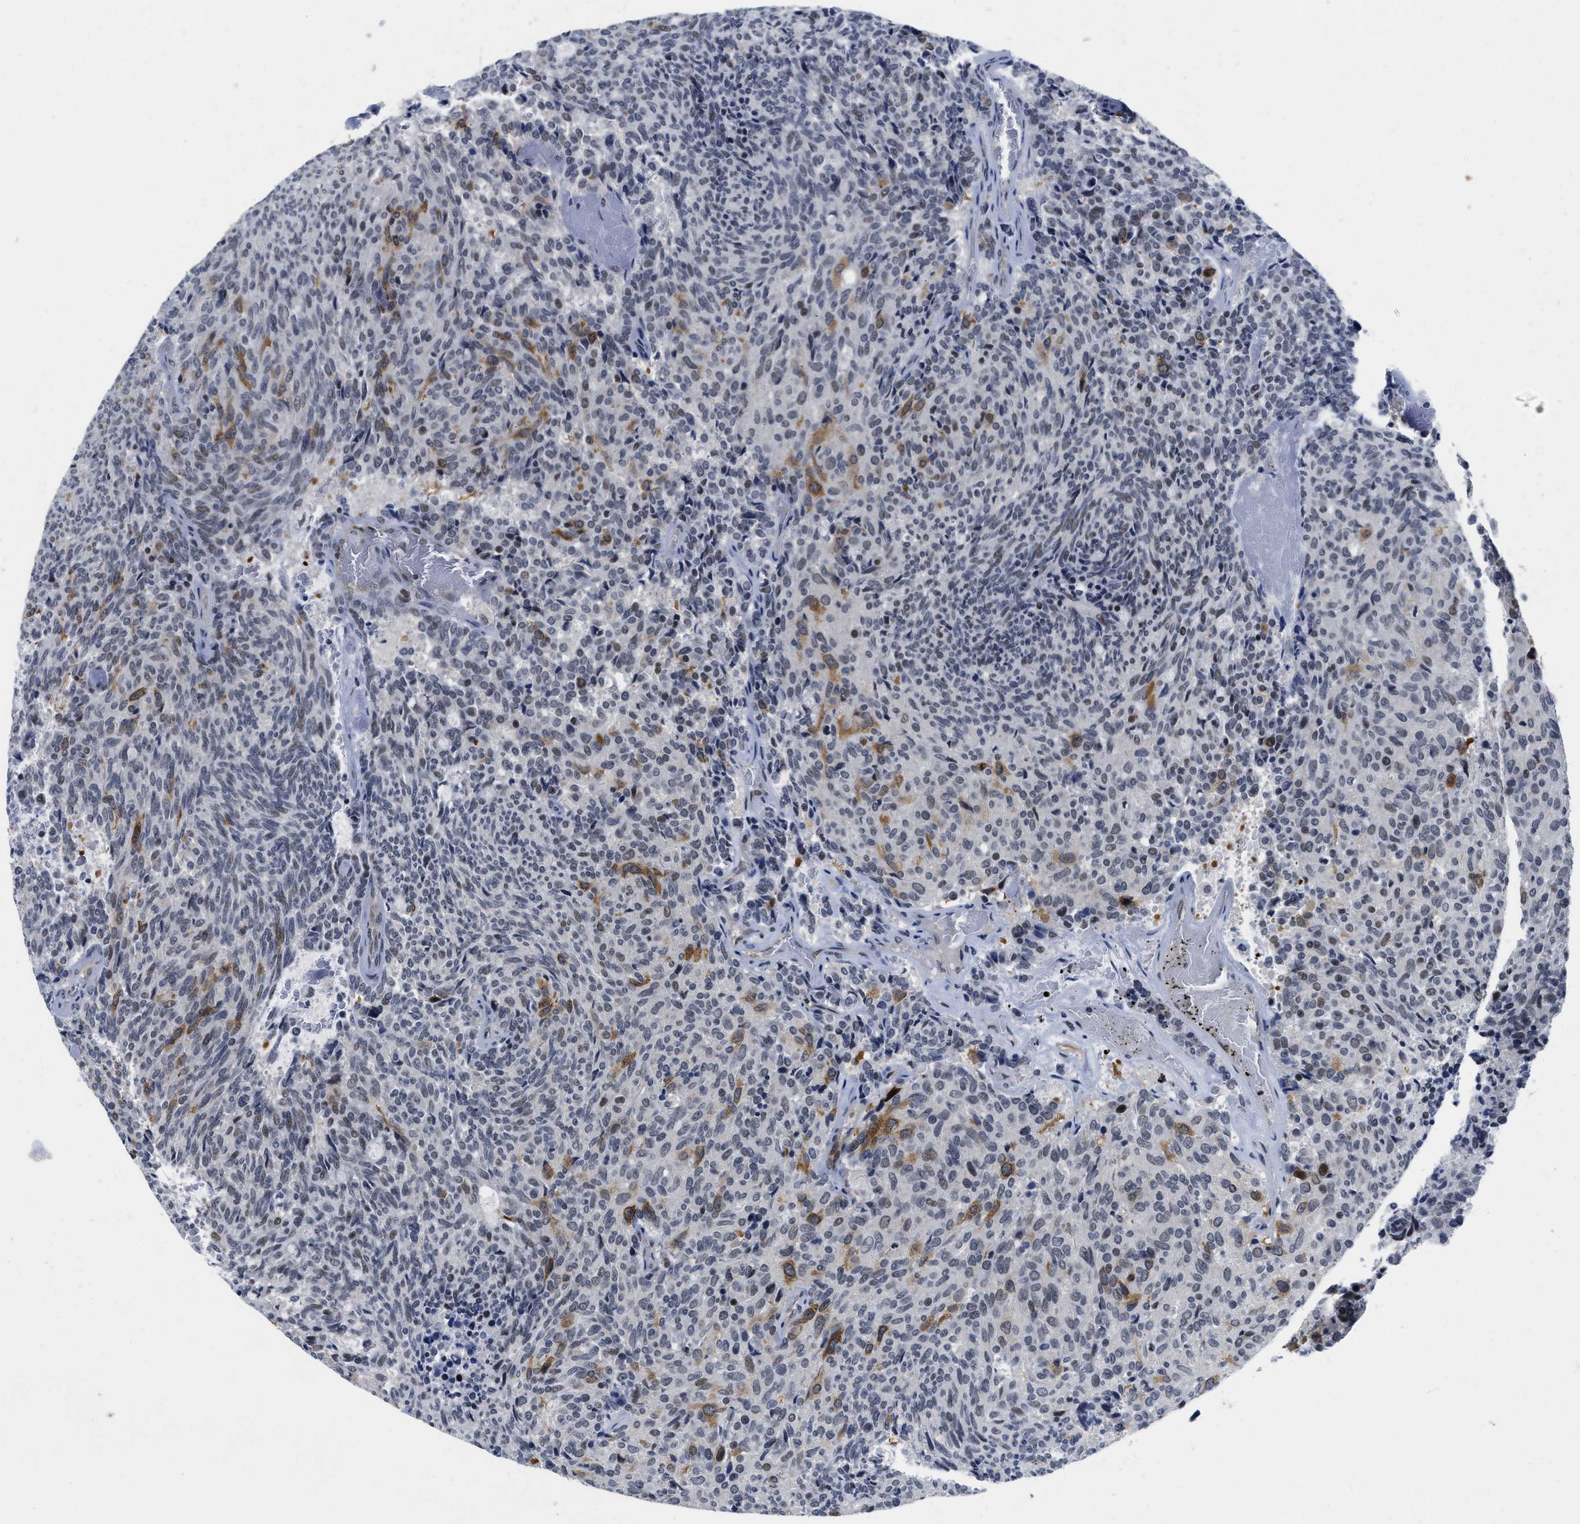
{"staining": {"intensity": "moderate", "quantity": "<25%", "location": "cytoplasmic/membranous"}, "tissue": "carcinoid", "cell_type": "Tumor cells", "image_type": "cancer", "snomed": [{"axis": "morphology", "description": "Carcinoid, malignant, NOS"}, {"axis": "topography", "description": "Pancreas"}], "caption": "Human carcinoid (malignant) stained with a protein marker reveals moderate staining in tumor cells.", "gene": "HIF1A", "patient": {"sex": "female", "age": 54}}